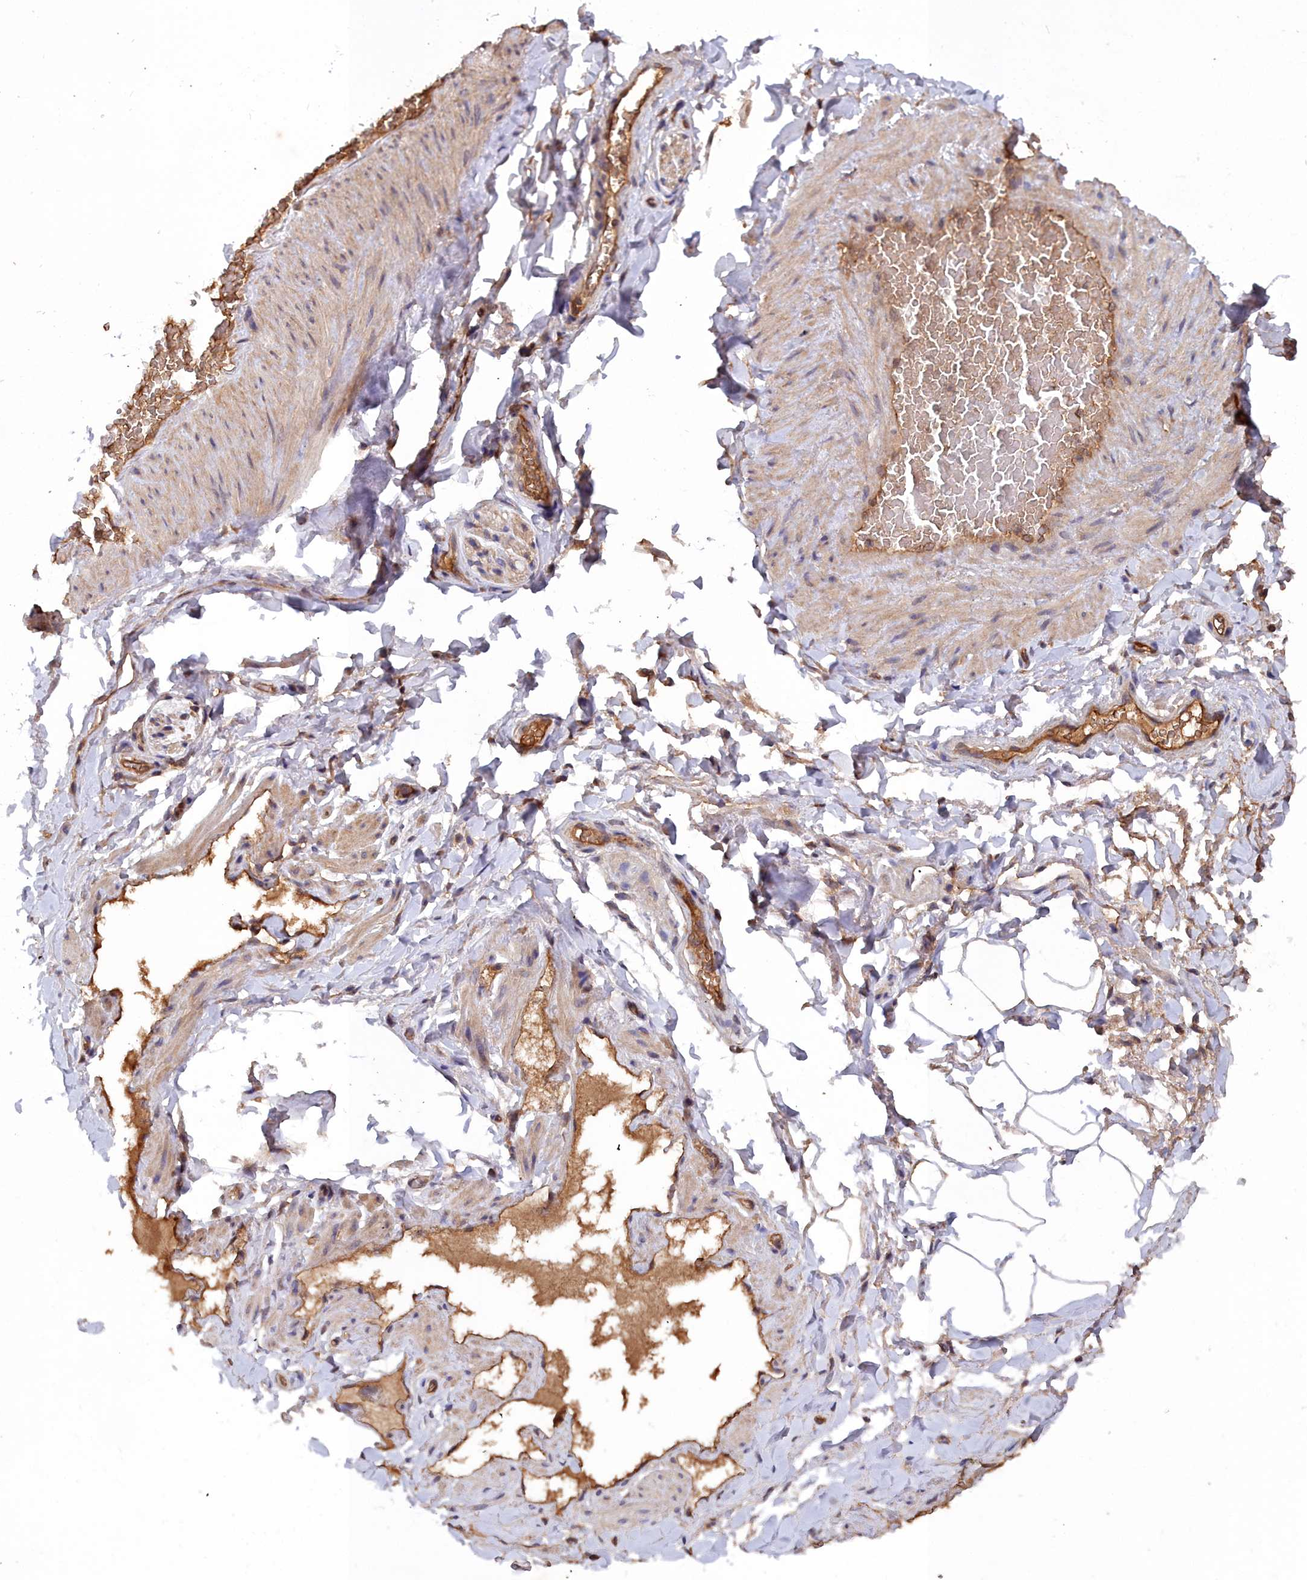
{"staining": {"intensity": "weak", "quantity": "25%-75%", "location": "cytoplasmic/membranous"}, "tissue": "adipose tissue", "cell_type": "Adipocytes", "image_type": "normal", "snomed": [{"axis": "morphology", "description": "Normal tissue, NOS"}, {"axis": "topography", "description": "Soft tissue"}, {"axis": "topography", "description": "Vascular tissue"}], "caption": "Adipose tissue stained for a protein (brown) exhibits weak cytoplasmic/membranous positive positivity in about 25%-75% of adipocytes.", "gene": "GFRA2", "patient": {"sex": "male", "age": 54}}